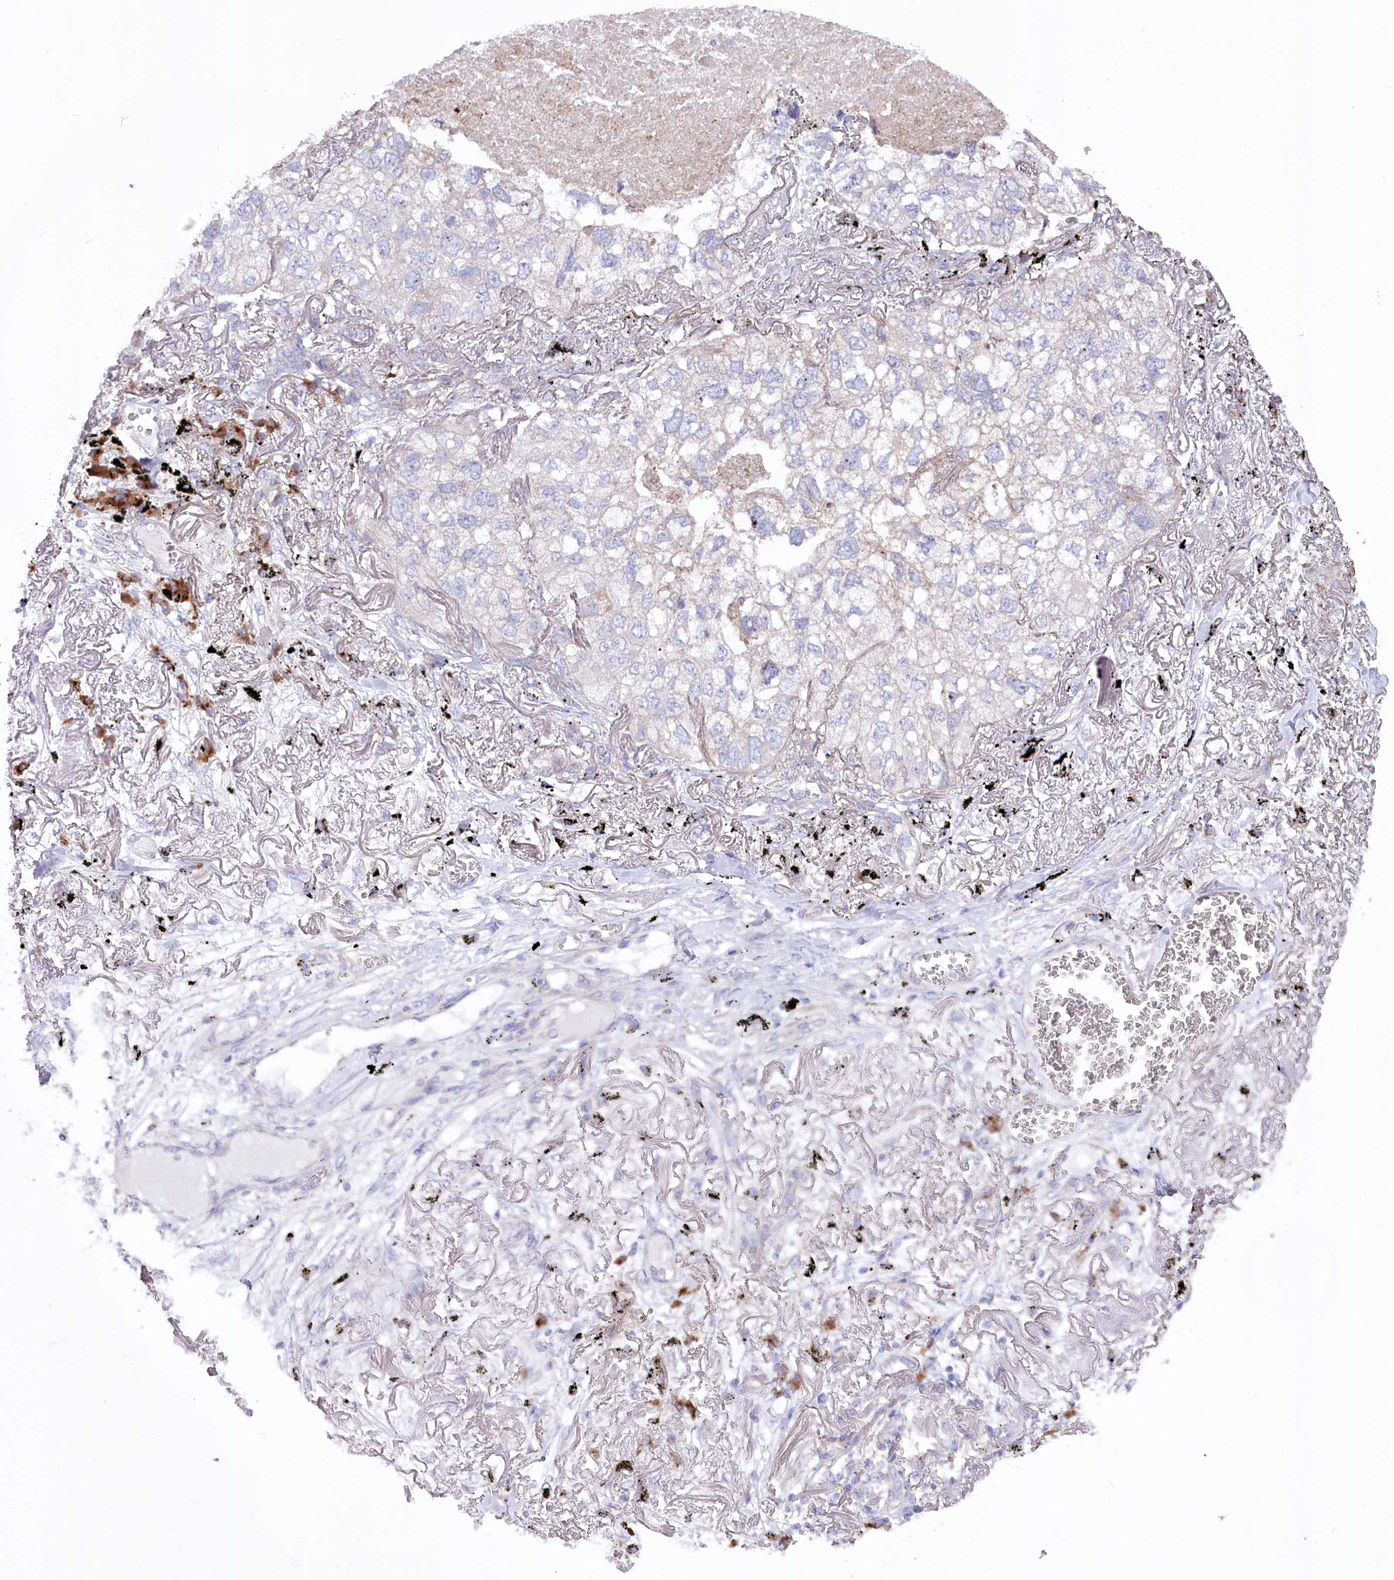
{"staining": {"intensity": "negative", "quantity": "none", "location": "none"}, "tissue": "lung cancer", "cell_type": "Tumor cells", "image_type": "cancer", "snomed": [{"axis": "morphology", "description": "Adenocarcinoma, NOS"}, {"axis": "topography", "description": "Lung"}], "caption": "Immunohistochemistry (IHC) image of human lung adenocarcinoma stained for a protein (brown), which demonstrates no expression in tumor cells.", "gene": "POGLUT1", "patient": {"sex": "male", "age": 65}}